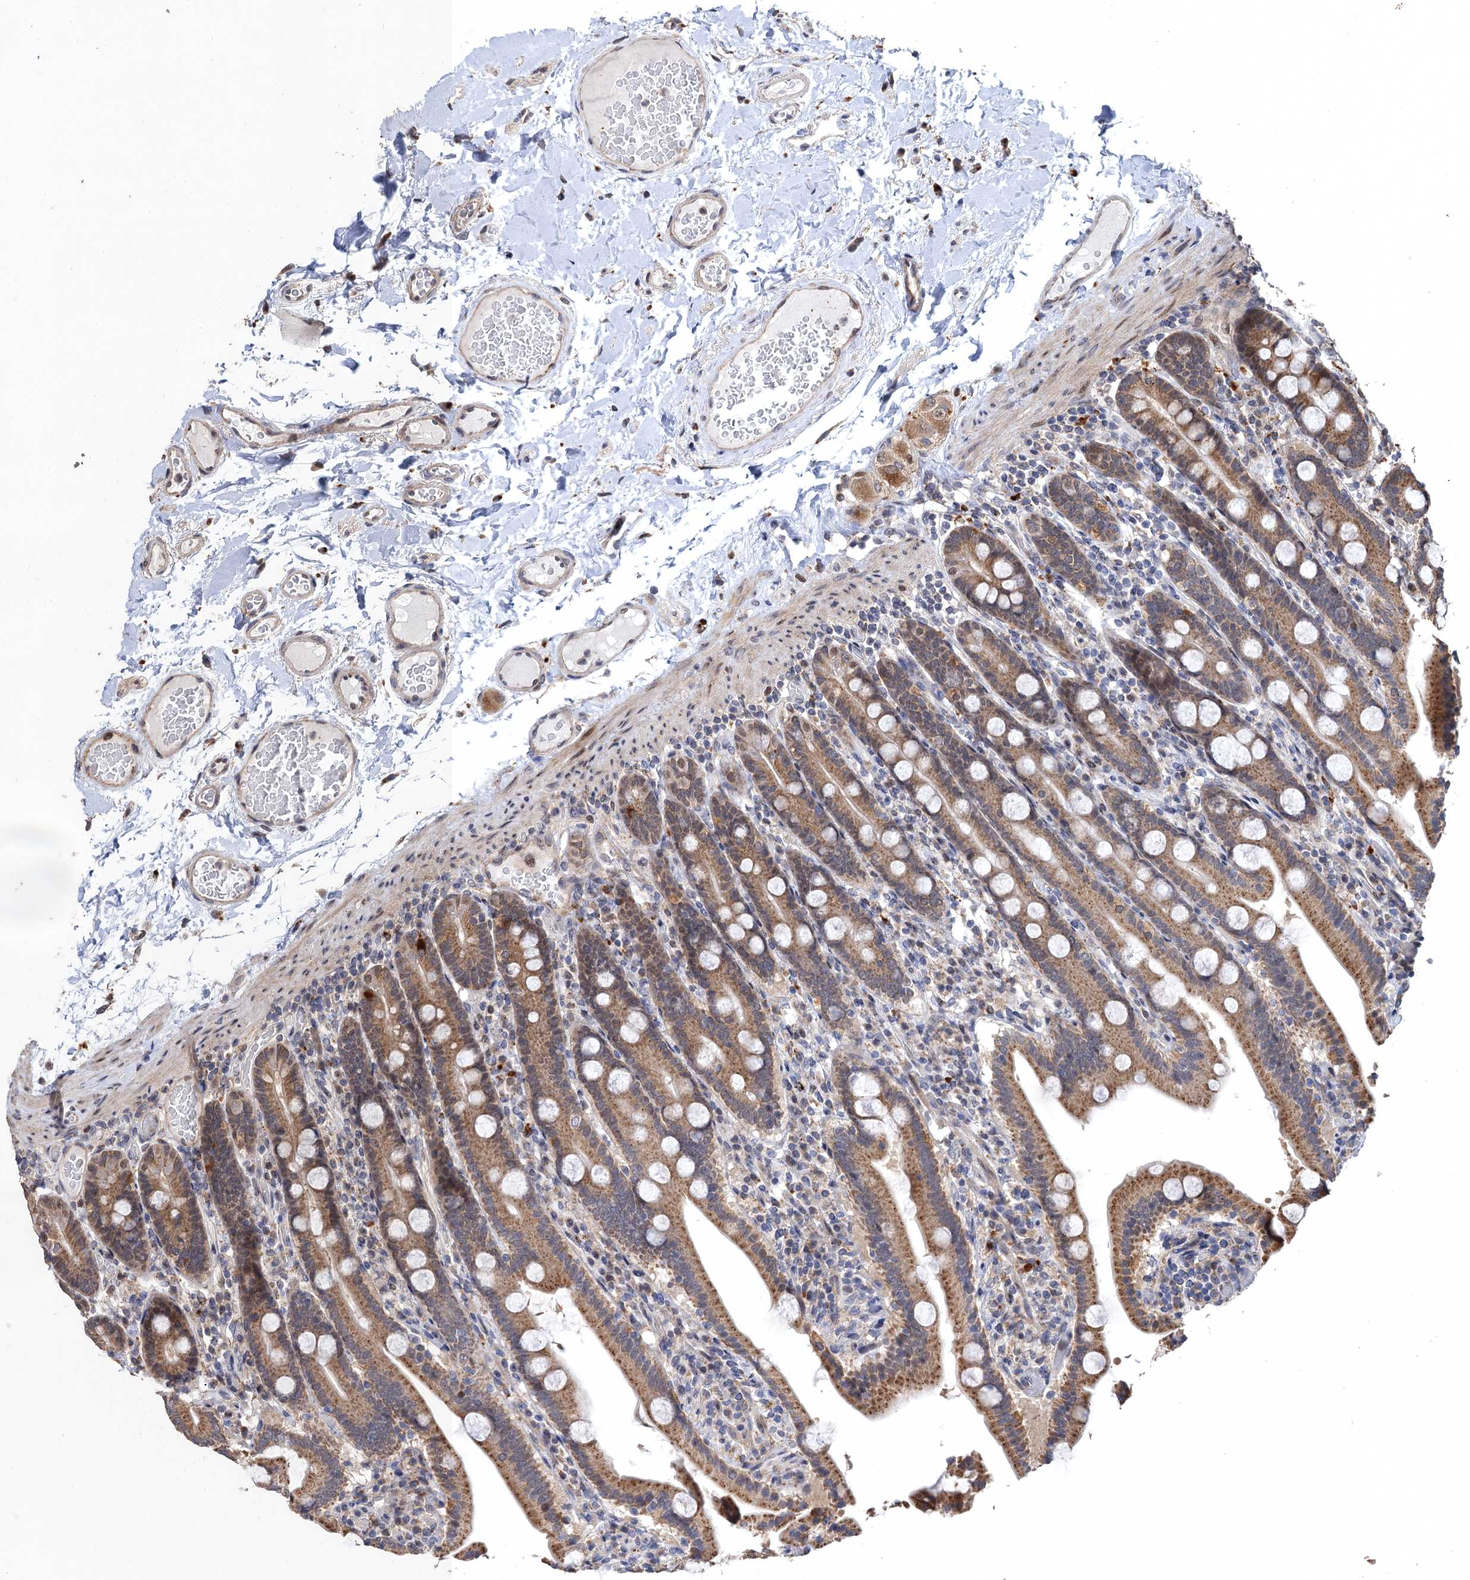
{"staining": {"intensity": "moderate", "quantity": ">75%", "location": "cytoplasmic/membranous"}, "tissue": "duodenum", "cell_type": "Glandular cells", "image_type": "normal", "snomed": [{"axis": "morphology", "description": "Normal tissue, NOS"}, {"axis": "topography", "description": "Duodenum"}], "caption": "Unremarkable duodenum reveals moderate cytoplasmic/membranous expression in approximately >75% of glandular cells, visualized by immunohistochemistry. Immunohistochemistry (ihc) stains the protein of interest in brown and the nuclei are stained blue.", "gene": "BMERB1", "patient": {"sex": "male", "age": 55}}